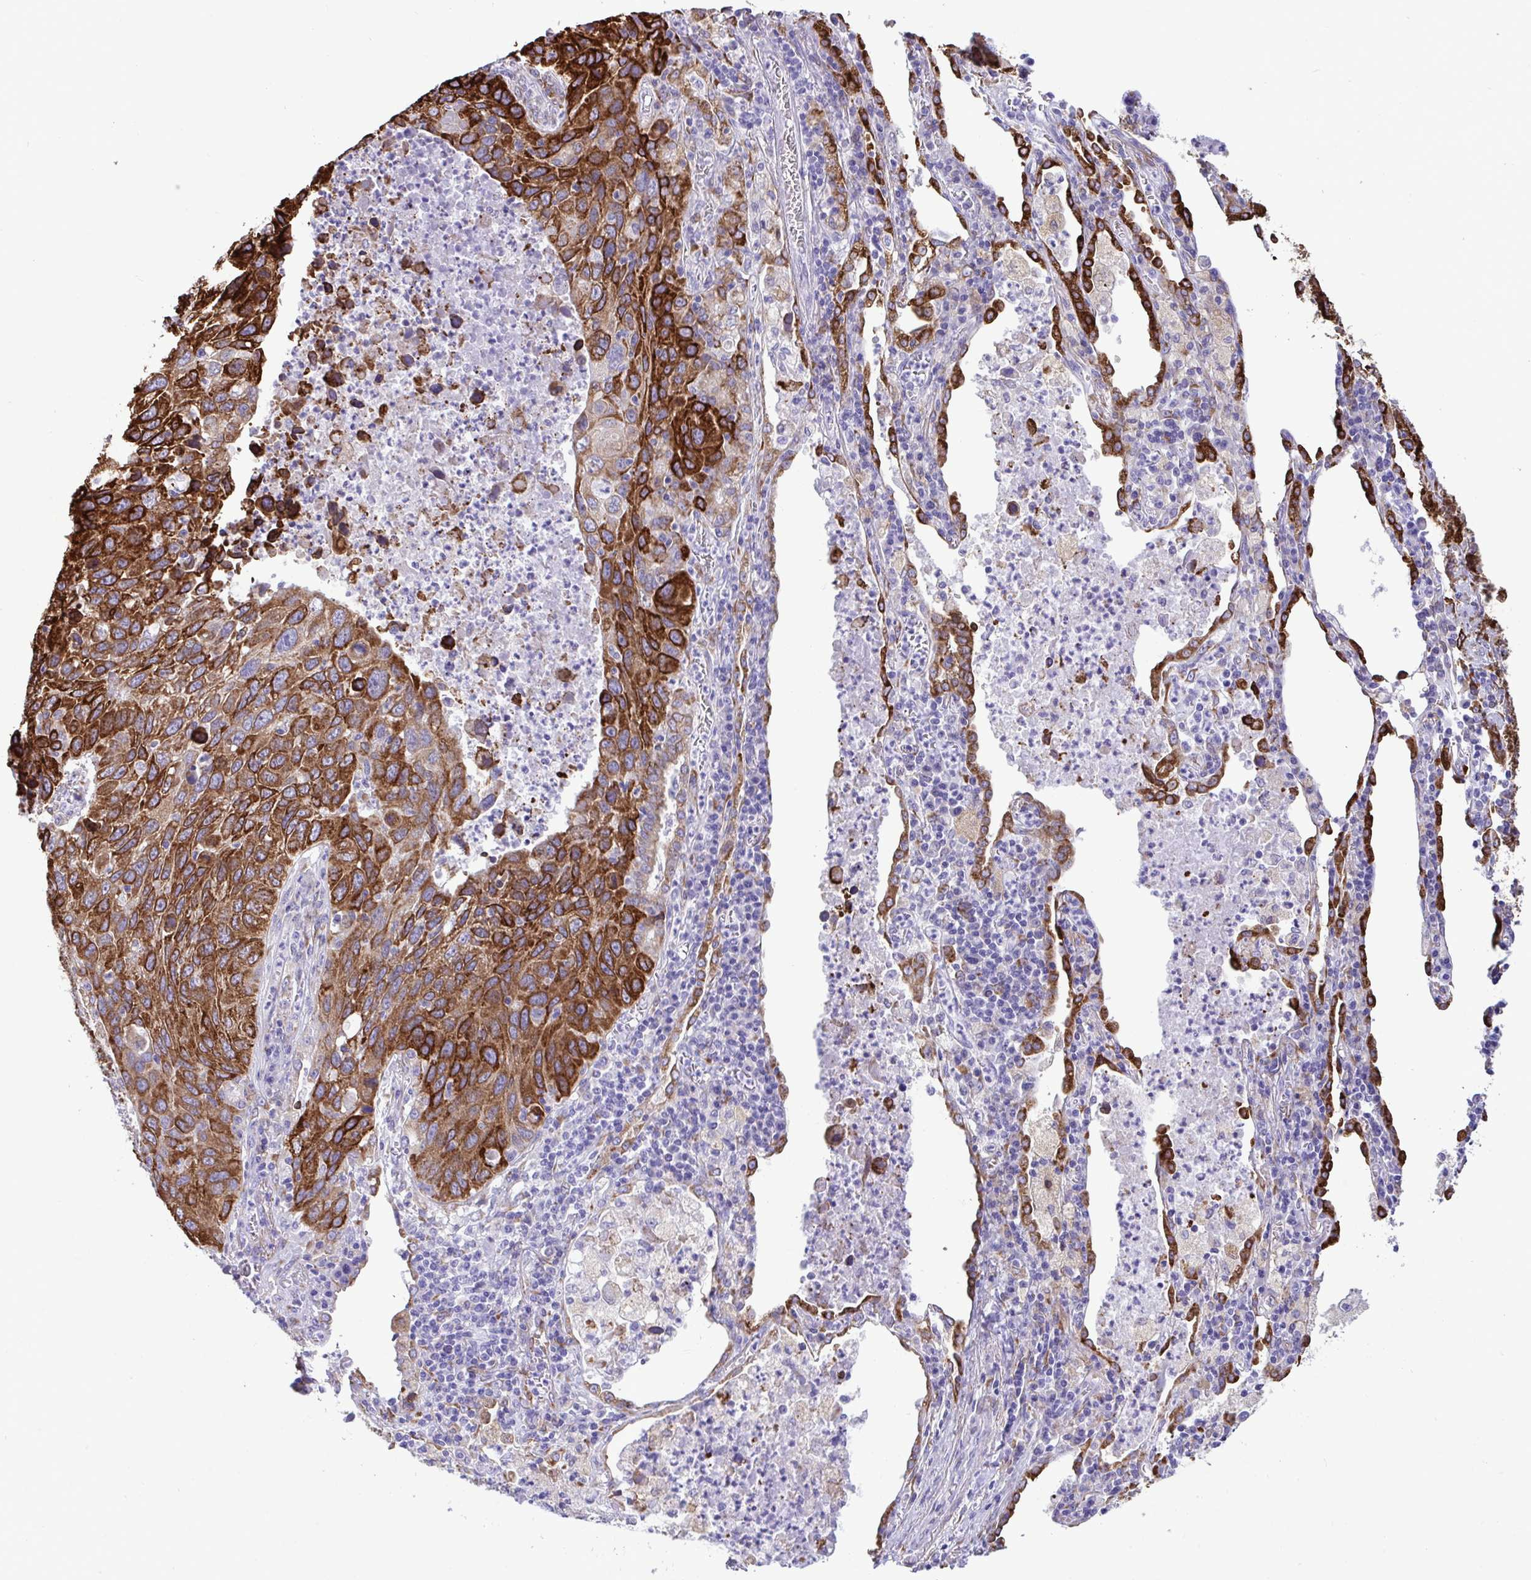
{"staining": {"intensity": "strong", "quantity": ">75%", "location": "cytoplasmic/membranous"}, "tissue": "lung cancer", "cell_type": "Tumor cells", "image_type": "cancer", "snomed": [{"axis": "morphology", "description": "Squamous cell carcinoma, NOS"}, {"axis": "topography", "description": "Lung"}], "caption": "Immunohistochemistry (IHC) micrograph of neoplastic tissue: human lung squamous cell carcinoma stained using immunohistochemistry (IHC) reveals high levels of strong protein expression localized specifically in the cytoplasmic/membranous of tumor cells, appearing as a cytoplasmic/membranous brown color.", "gene": "ASPH", "patient": {"sex": "female", "age": 61}}